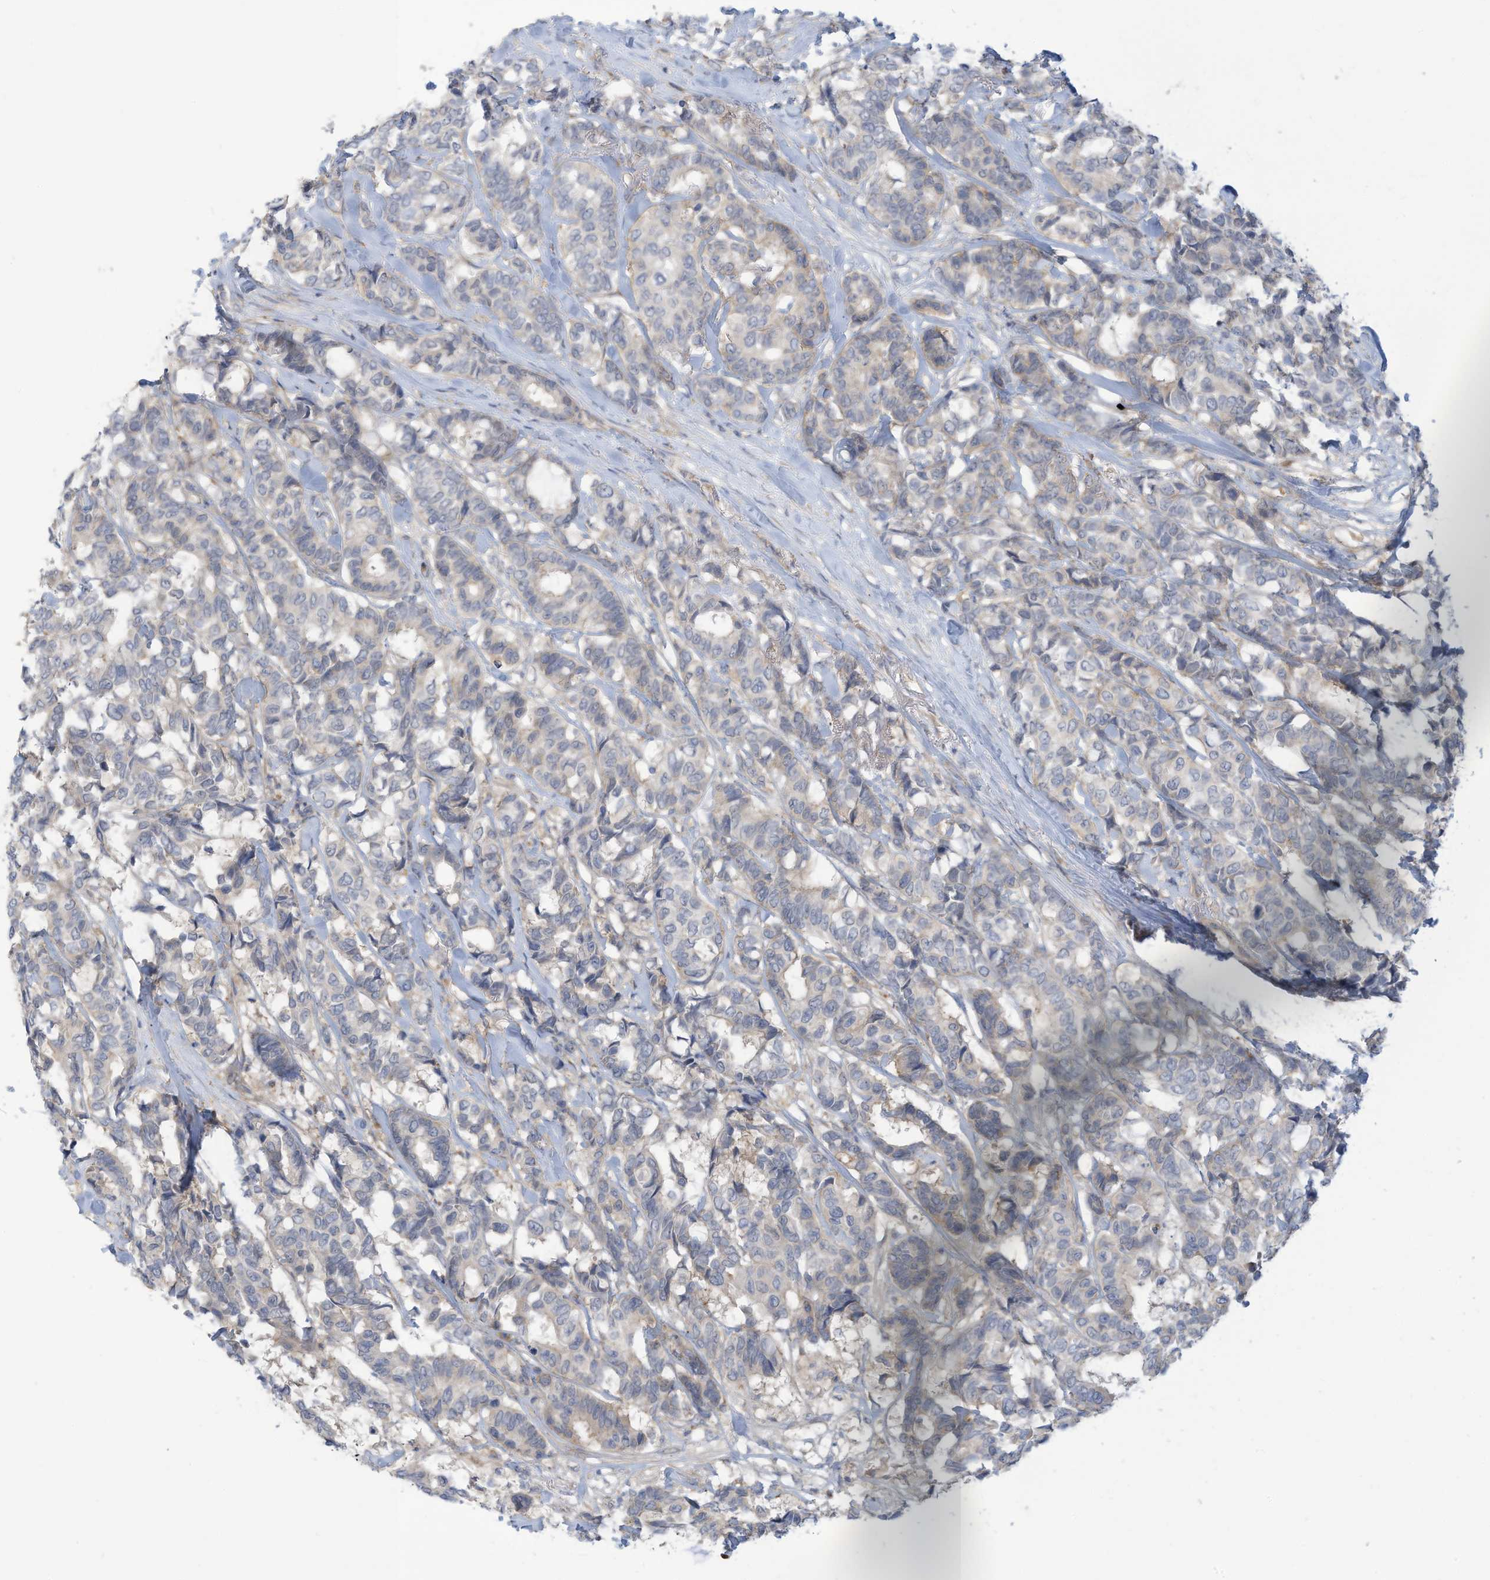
{"staining": {"intensity": "negative", "quantity": "none", "location": "none"}, "tissue": "breast cancer", "cell_type": "Tumor cells", "image_type": "cancer", "snomed": [{"axis": "morphology", "description": "Duct carcinoma"}, {"axis": "topography", "description": "Breast"}], "caption": "The IHC histopathology image has no significant positivity in tumor cells of breast cancer (invasive ductal carcinoma) tissue.", "gene": "ADAT2", "patient": {"sex": "female", "age": 87}}